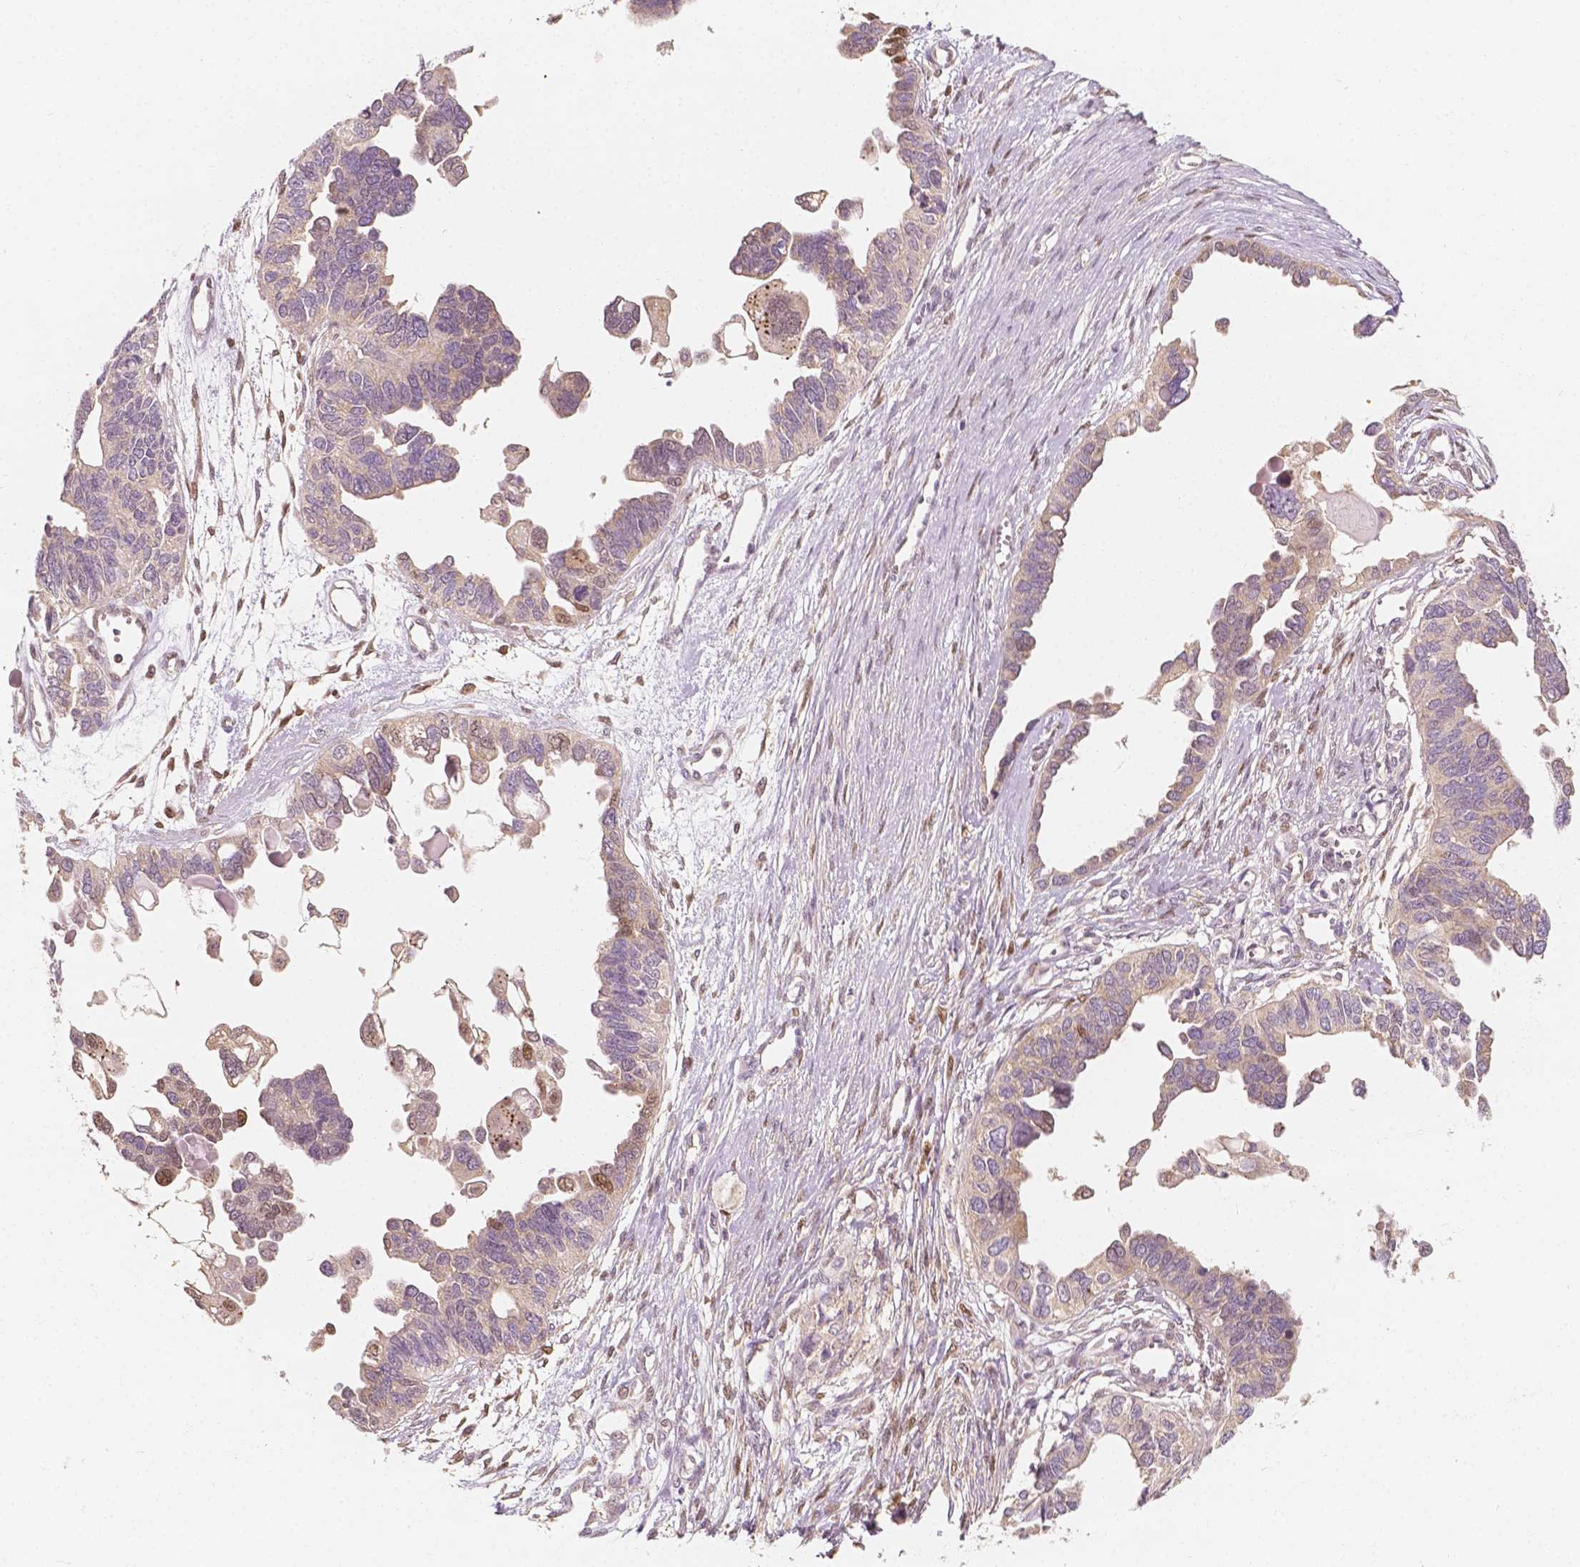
{"staining": {"intensity": "weak", "quantity": "<25%", "location": "nuclear"}, "tissue": "ovarian cancer", "cell_type": "Tumor cells", "image_type": "cancer", "snomed": [{"axis": "morphology", "description": "Cystadenocarcinoma, serous, NOS"}, {"axis": "topography", "description": "Ovary"}], "caption": "DAB immunohistochemical staining of human ovarian serous cystadenocarcinoma shows no significant expression in tumor cells. (Brightfield microscopy of DAB (3,3'-diaminobenzidine) IHC at high magnification).", "gene": "TBC1D17", "patient": {"sex": "female", "age": 51}}